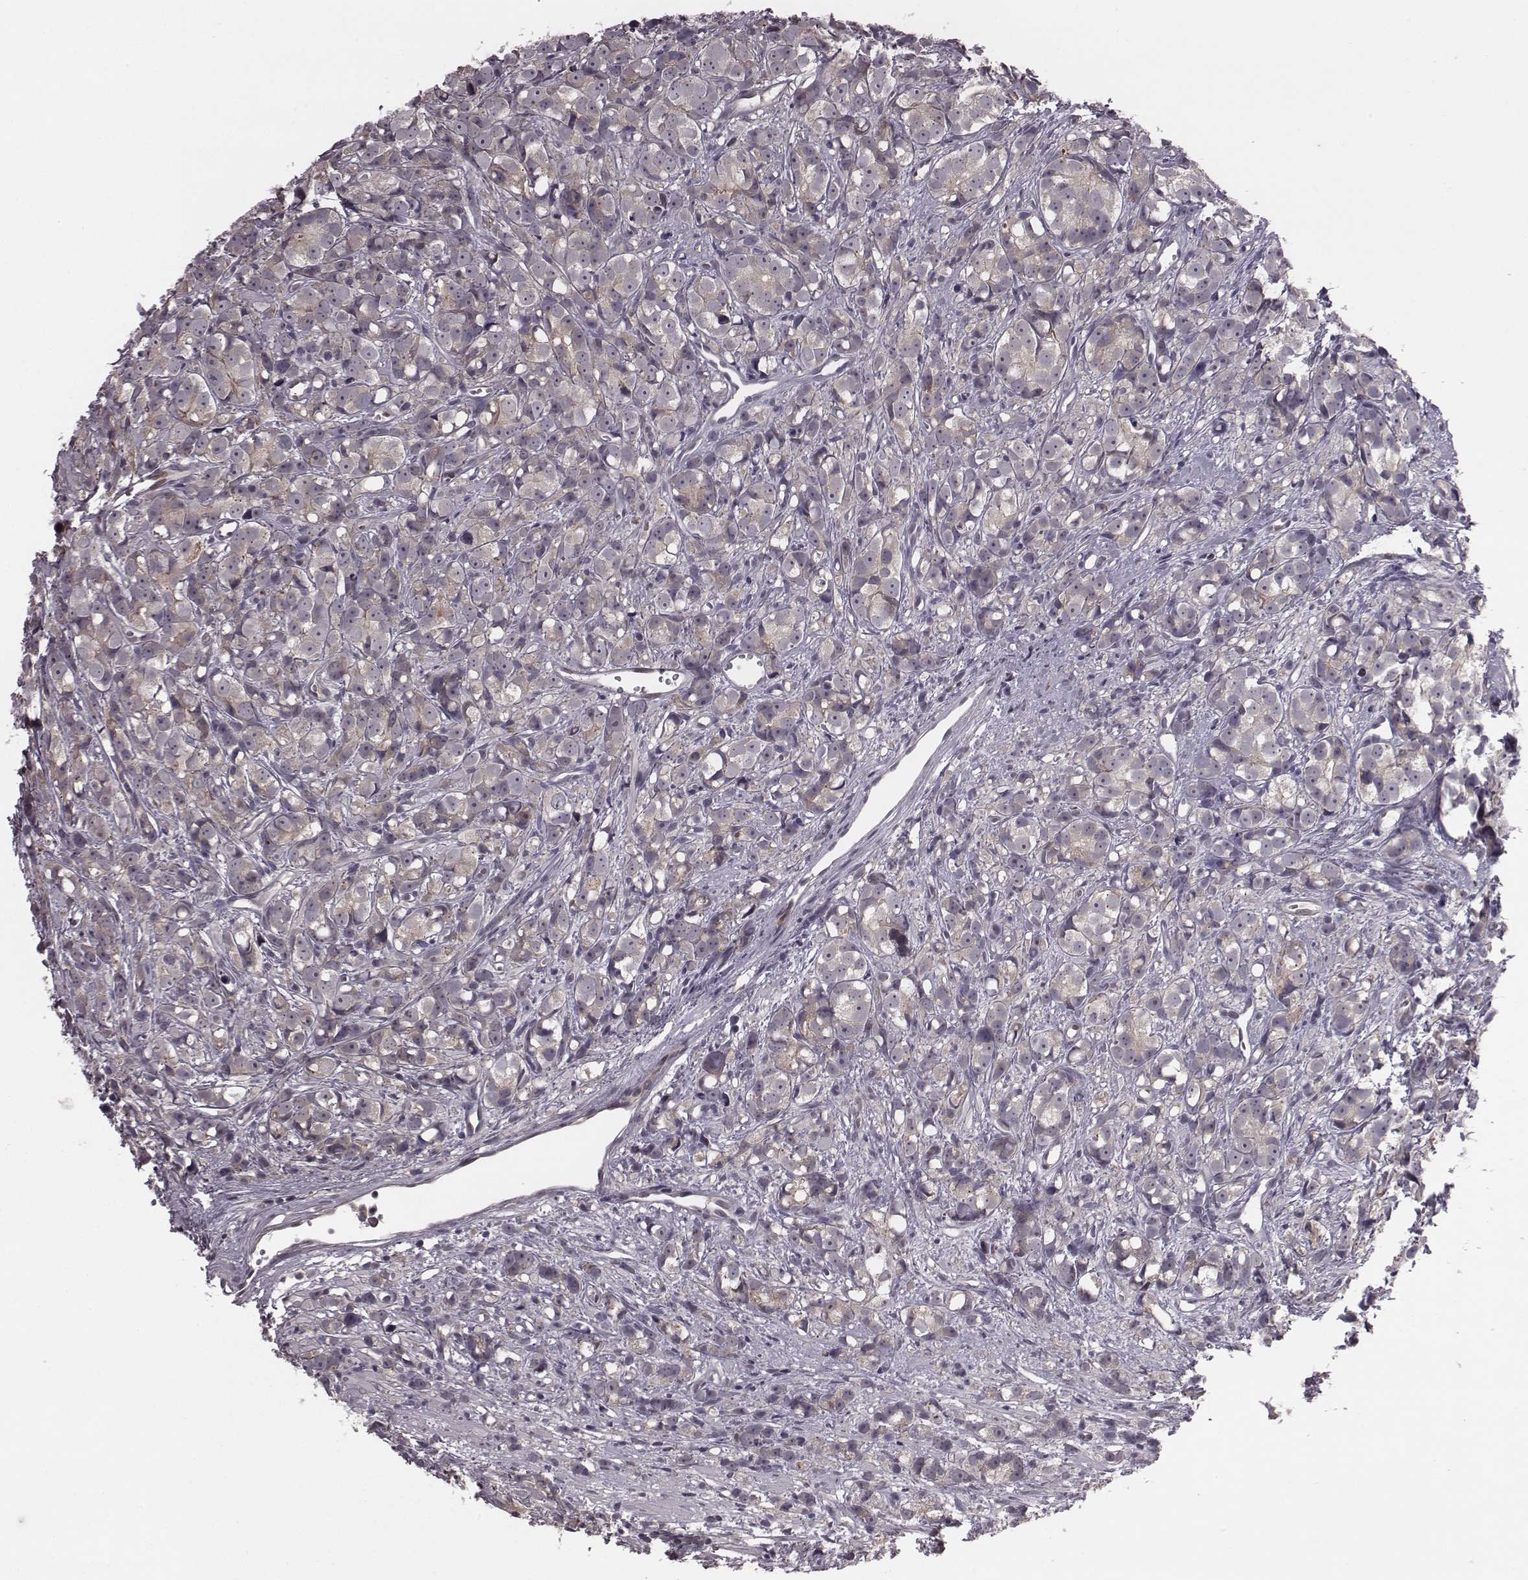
{"staining": {"intensity": "weak", "quantity": ">75%", "location": "cytoplasmic/membranous"}, "tissue": "prostate cancer", "cell_type": "Tumor cells", "image_type": "cancer", "snomed": [{"axis": "morphology", "description": "Adenocarcinoma, High grade"}, {"axis": "topography", "description": "Prostate"}], "caption": "Protein expression analysis of prostate adenocarcinoma (high-grade) reveals weak cytoplasmic/membranous staining in about >75% of tumor cells. (brown staining indicates protein expression, while blue staining denotes nuclei).", "gene": "BICDL1", "patient": {"sex": "male", "age": 77}}